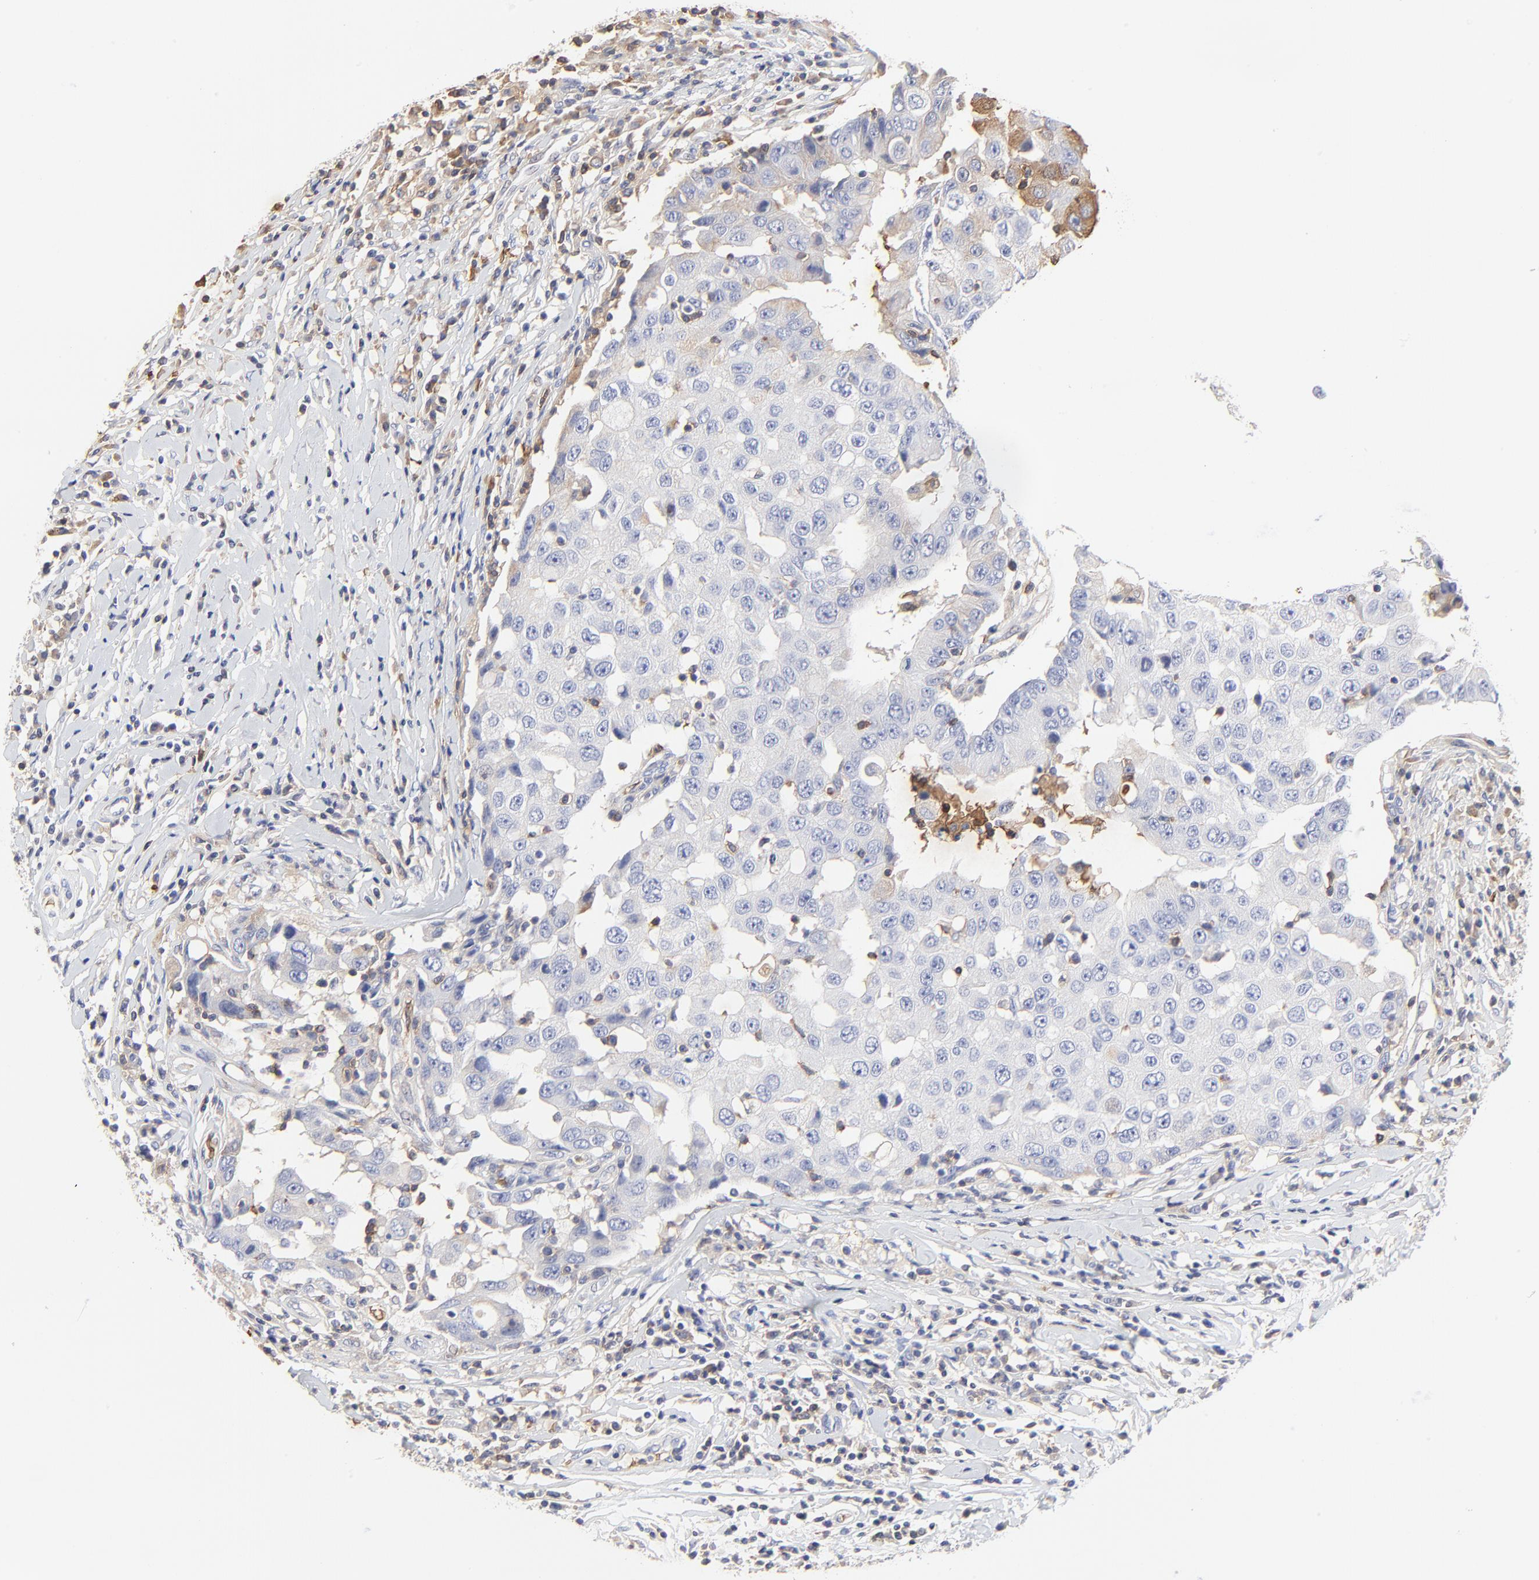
{"staining": {"intensity": "negative", "quantity": "none", "location": "none"}, "tissue": "breast cancer", "cell_type": "Tumor cells", "image_type": "cancer", "snomed": [{"axis": "morphology", "description": "Duct carcinoma"}, {"axis": "topography", "description": "Breast"}], "caption": "Breast cancer was stained to show a protein in brown. There is no significant expression in tumor cells. (DAB (3,3'-diaminobenzidine) immunohistochemistry with hematoxylin counter stain).", "gene": "PAG1", "patient": {"sex": "female", "age": 27}}